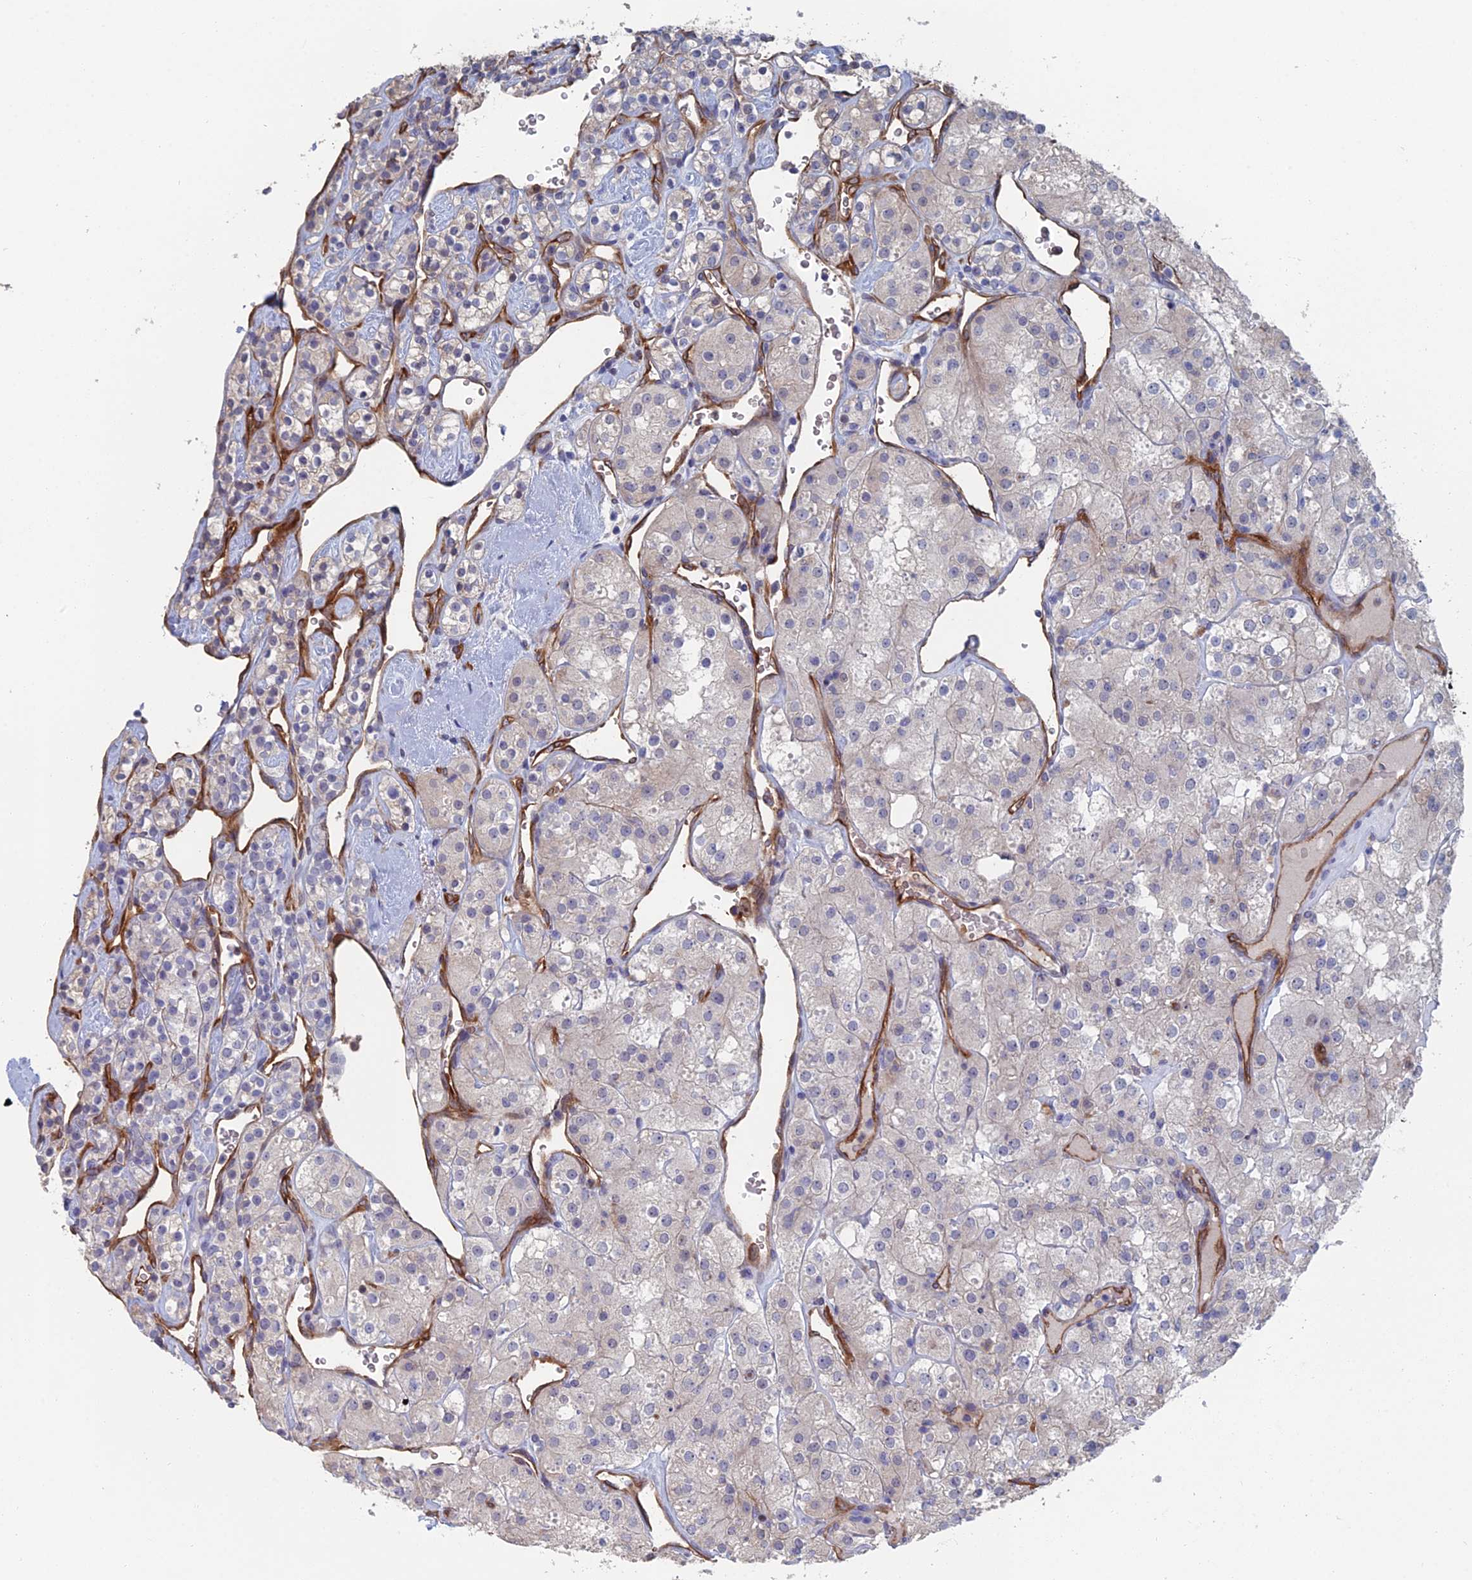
{"staining": {"intensity": "negative", "quantity": "none", "location": "none"}, "tissue": "renal cancer", "cell_type": "Tumor cells", "image_type": "cancer", "snomed": [{"axis": "morphology", "description": "Adenocarcinoma, NOS"}, {"axis": "topography", "description": "Kidney"}], "caption": "DAB (3,3'-diaminobenzidine) immunohistochemical staining of renal cancer (adenocarcinoma) shows no significant positivity in tumor cells.", "gene": "ARAP3", "patient": {"sex": "male", "age": 77}}